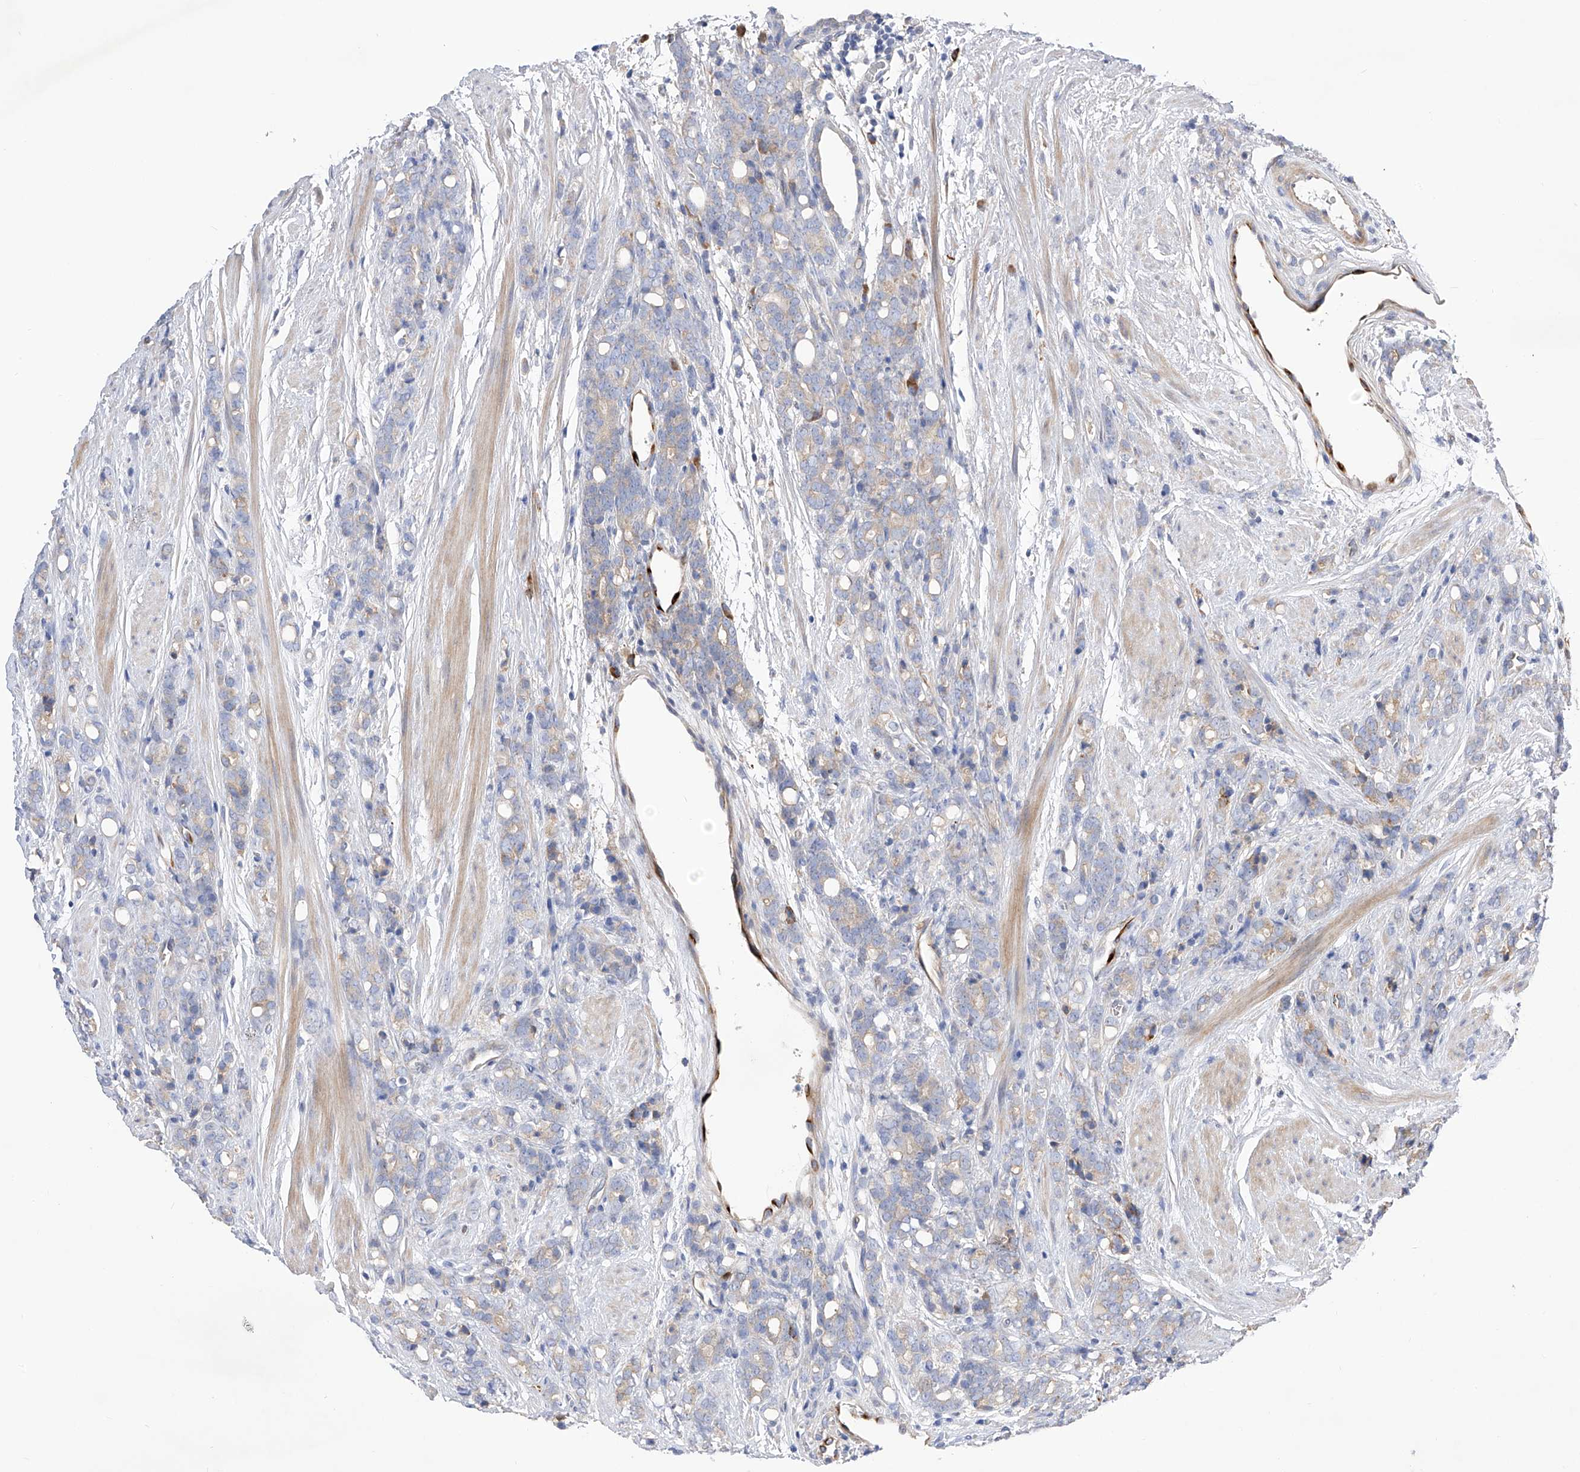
{"staining": {"intensity": "negative", "quantity": "none", "location": "none"}, "tissue": "prostate cancer", "cell_type": "Tumor cells", "image_type": "cancer", "snomed": [{"axis": "morphology", "description": "Adenocarcinoma, High grade"}, {"axis": "topography", "description": "Prostate"}], "caption": "IHC of human prostate cancer demonstrates no expression in tumor cells.", "gene": "NFATC4", "patient": {"sex": "male", "age": 62}}